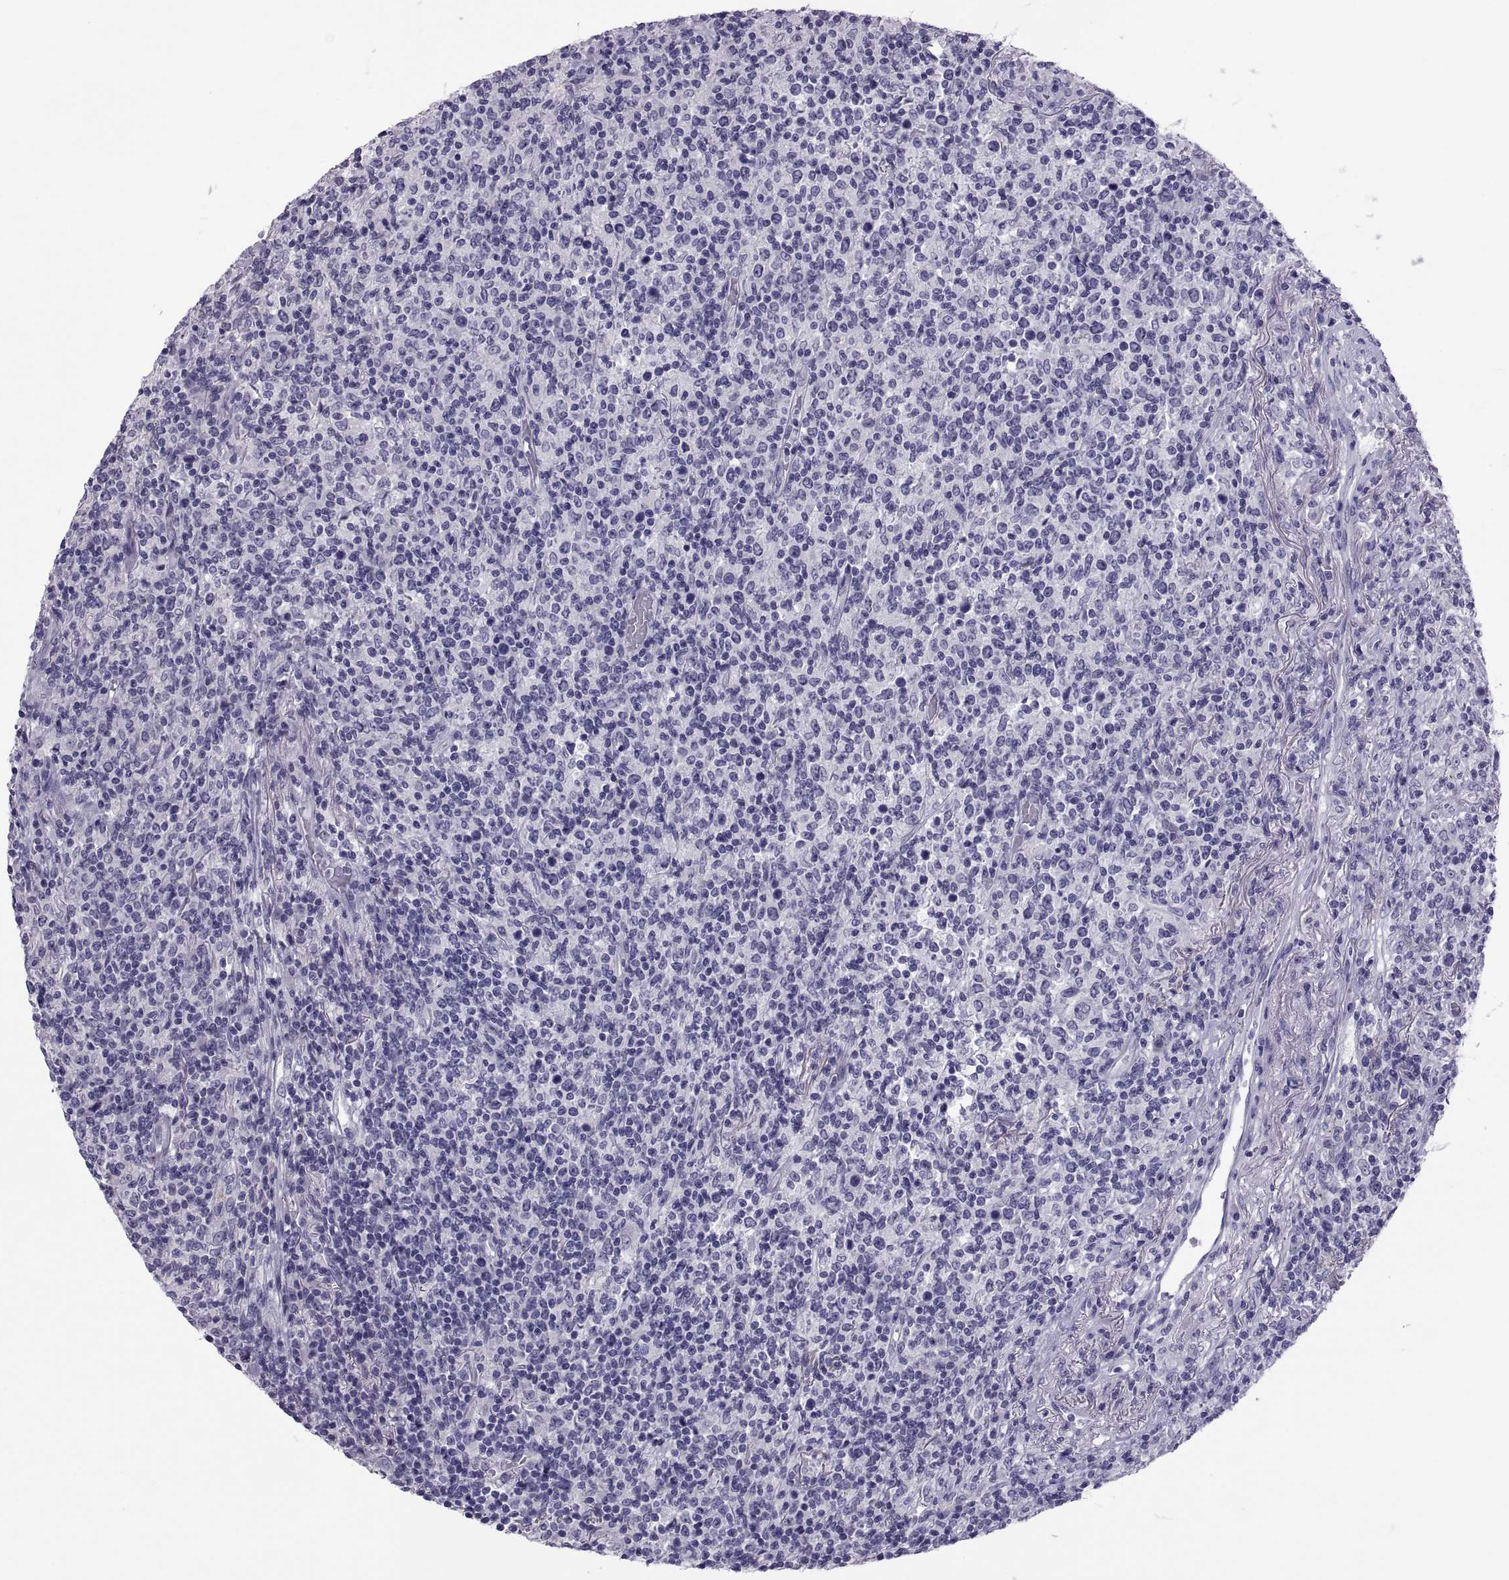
{"staining": {"intensity": "negative", "quantity": "none", "location": "none"}, "tissue": "lymphoma", "cell_type": "Tumor cells", "image_type": "cancer", "snomed": [{"axis": "morphology", "description": "Malignant lymphoma, non-Hodgkin's type, High grade"}, {"axis": "topography", "description": "Lung"}], "caption": "Micrograph shows no significant protein positivity in tumor cells of lymphoma.", "gene": "RNASE12", "patient": {"sex": "male", "age": 79}}